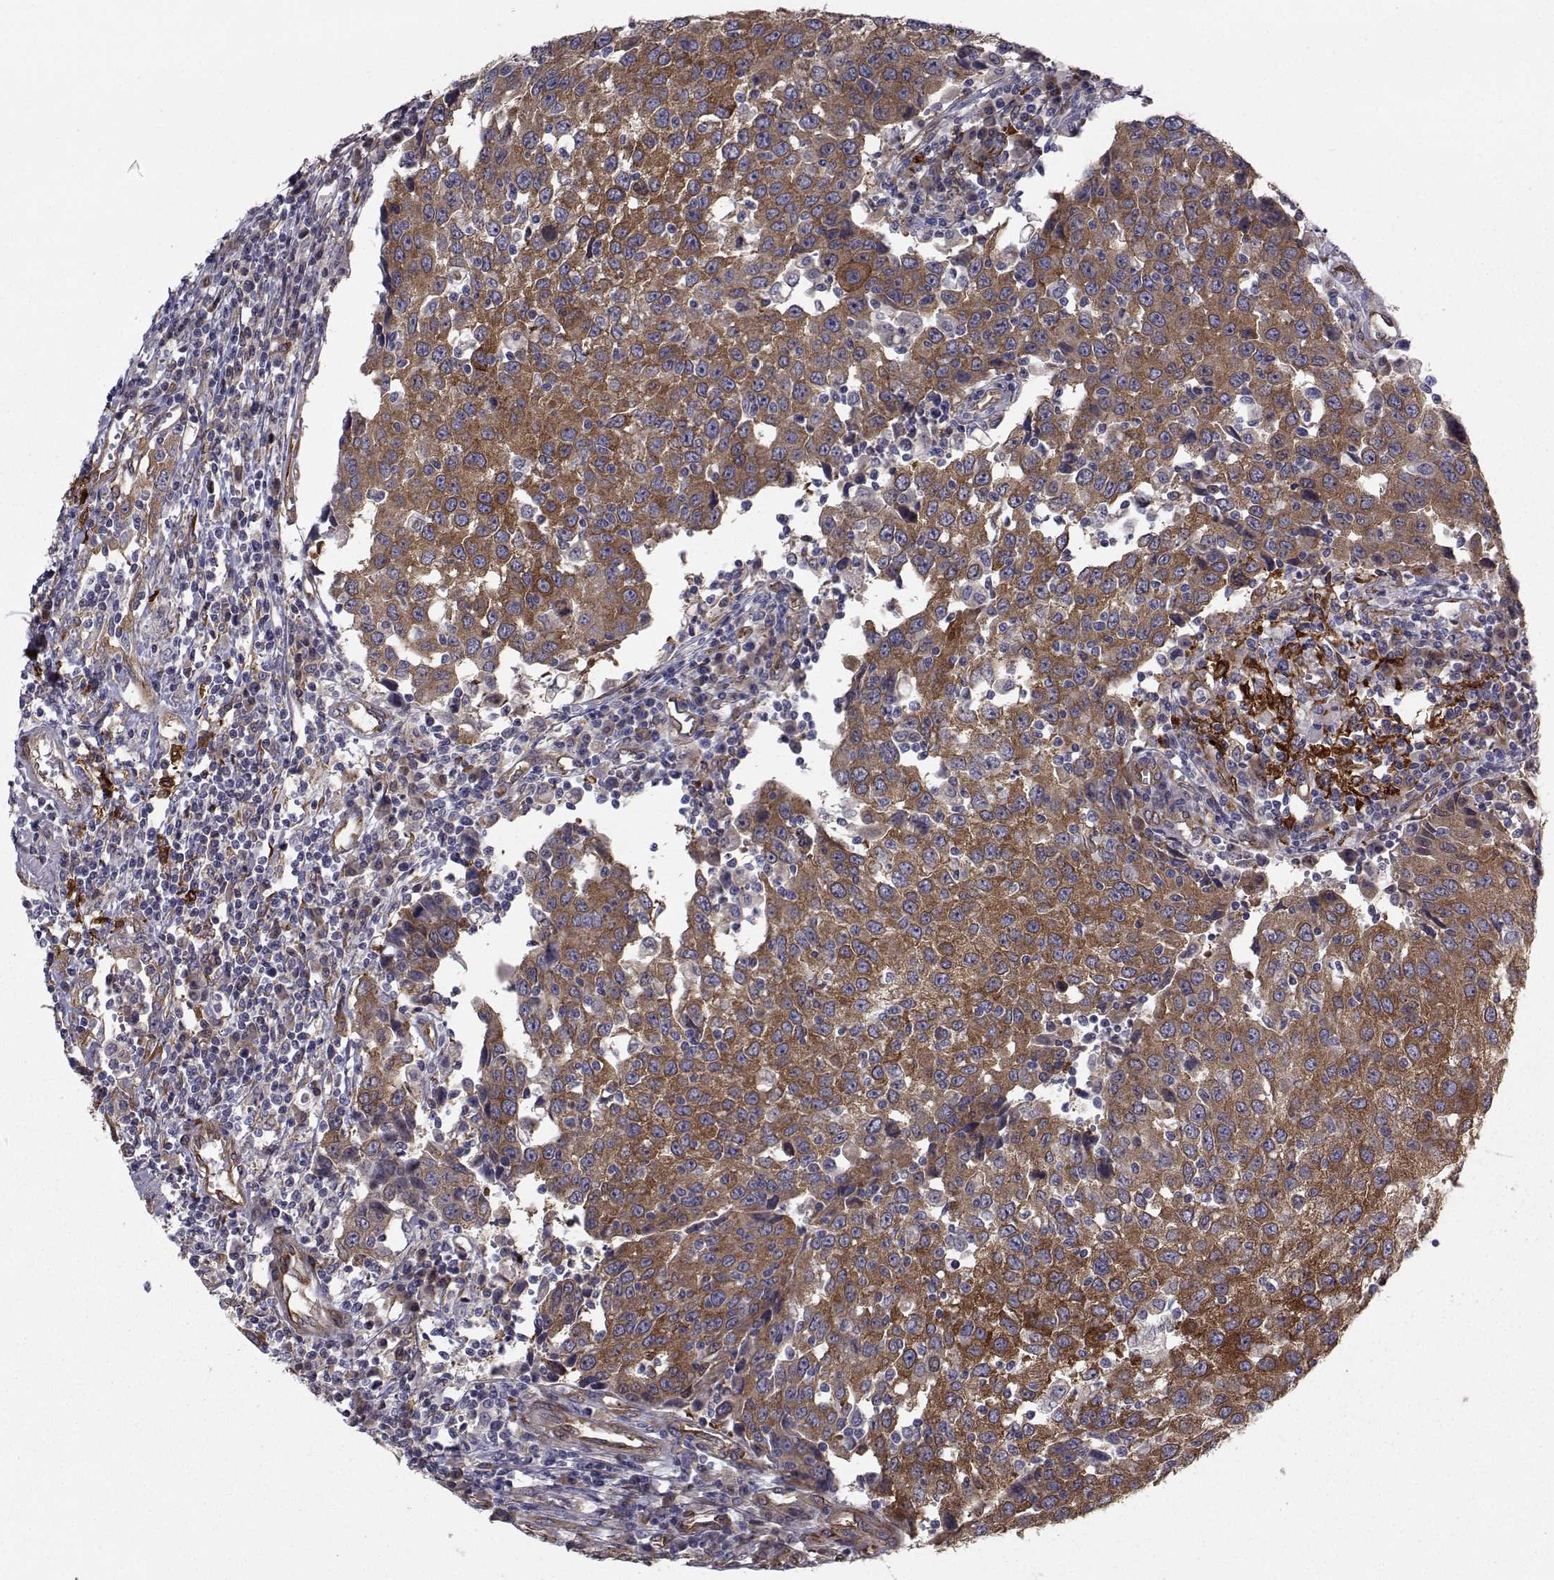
{"staining": {"intensity": "strong", "quantity": ">75%", "location": "cytoplasmic/membranous"}, "tissue": "urothelial cancer", "cell_type": "Tumor cells", "image_type": "cancer", "snomed": [{"axis": "morphology", "description": "Urothelial carcinoma, High grade"}, {"axis": "topography", "description": "Urinary bladder"}], "caption": "An image of high-grade urothelial carcinoma stained for a protein reveals strong cytoplasmic/membranous brown staining in tumor cells. Using DAB (brown) and hematoxylin (blue) stains, captured at high magnification using brightfield microscopy.", "gene": "TRIP10", "patient": {"sex": "female", "age": 85}}